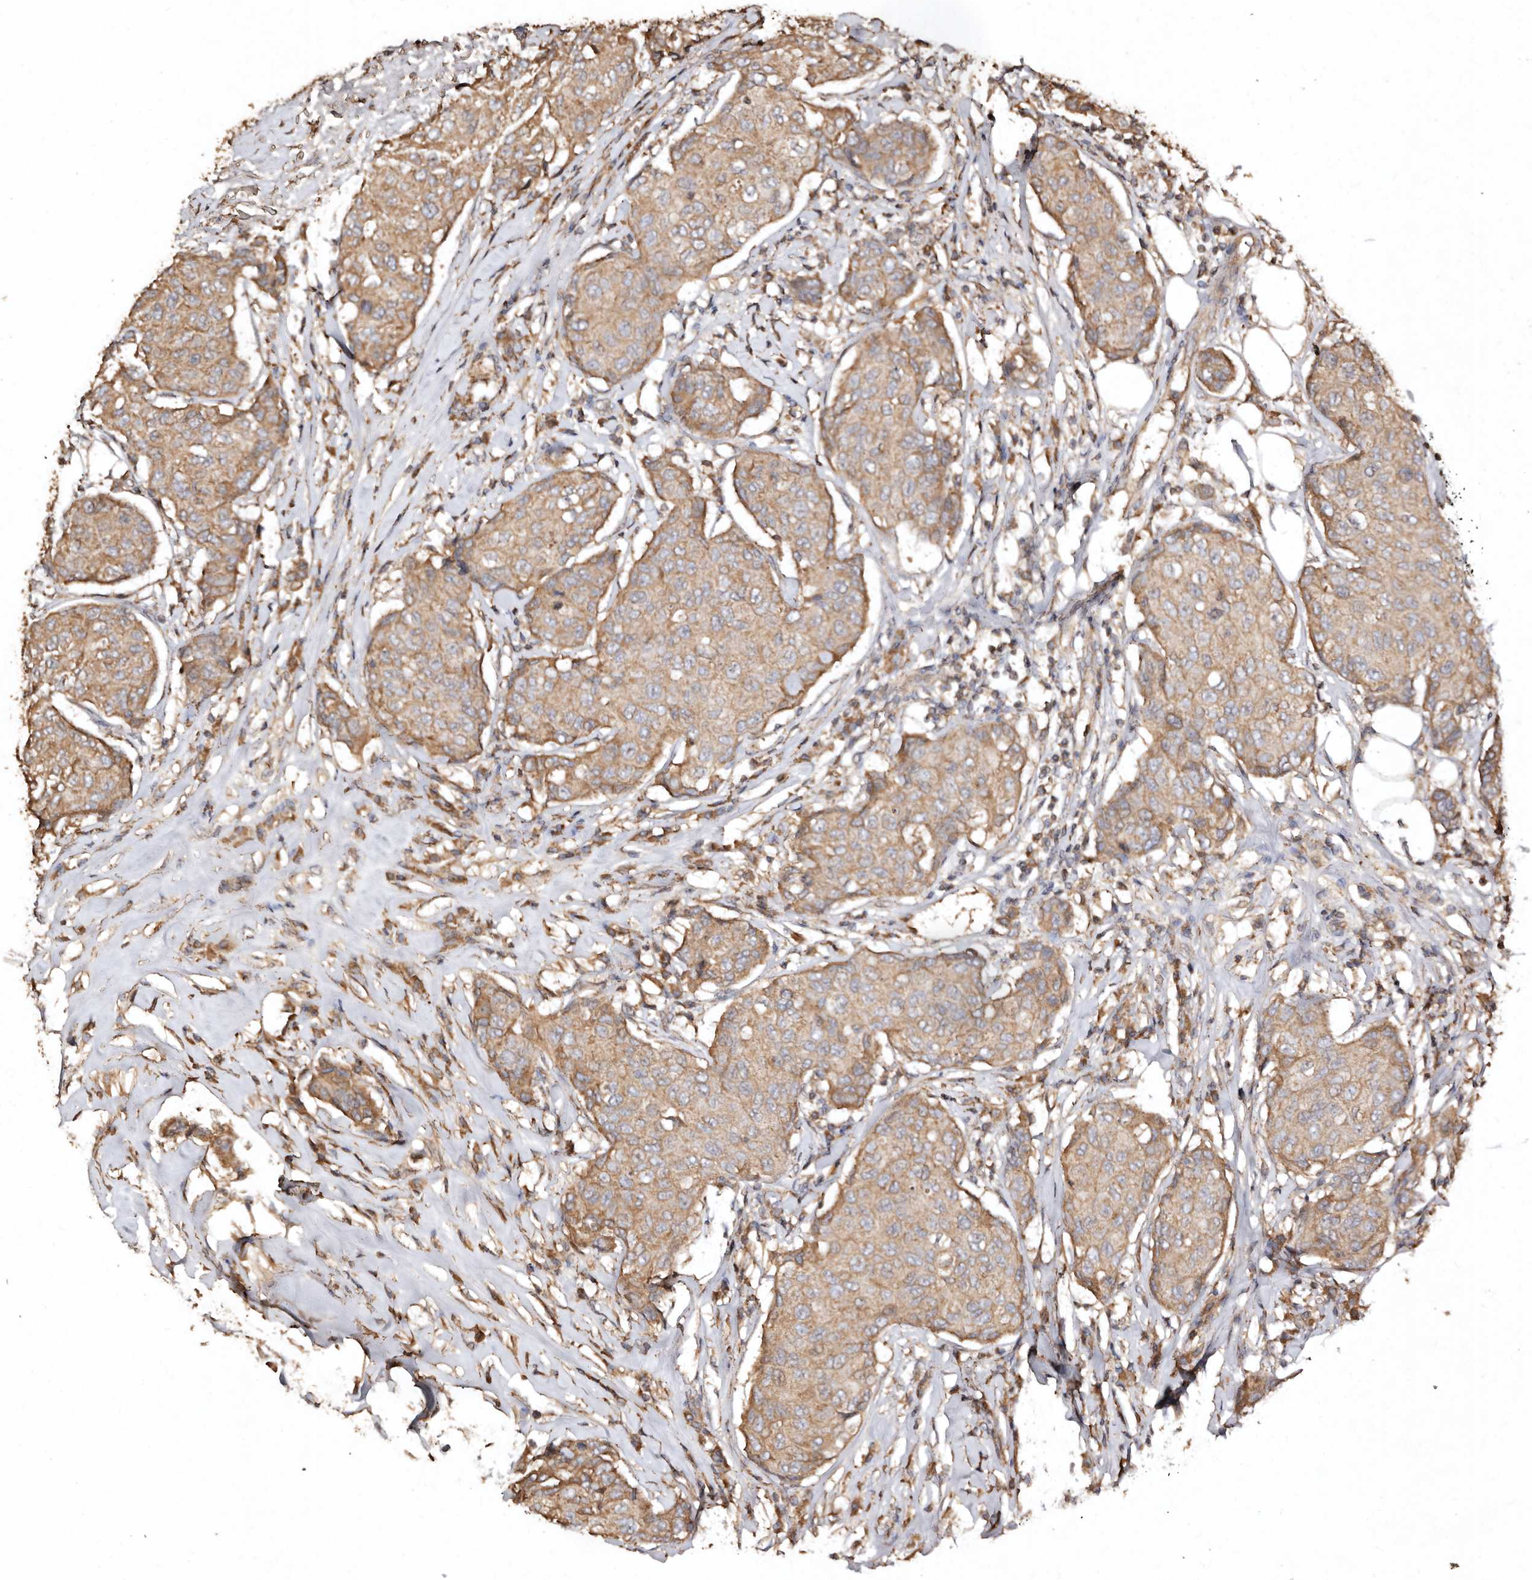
{"staining": {"intensity": "moderate", "quantity": ">75%", "location": "cytoplasmic/membranous"}, "tissue": "breast cancer", "cell_type": "Tumor cells", "image_type": "cancer", "snomed": [{"axis": "morphology", "description": "Duct carcinoma"}, {"axis": "topography", "description": "Breast"}], "caption": "The immunohistochemical stain labels moderate cytoplasmic/membranous staining in tumor cells of breast cancer tissue.", "gene": "FARS2", "patient": {"sex": "female", "age": 80}}